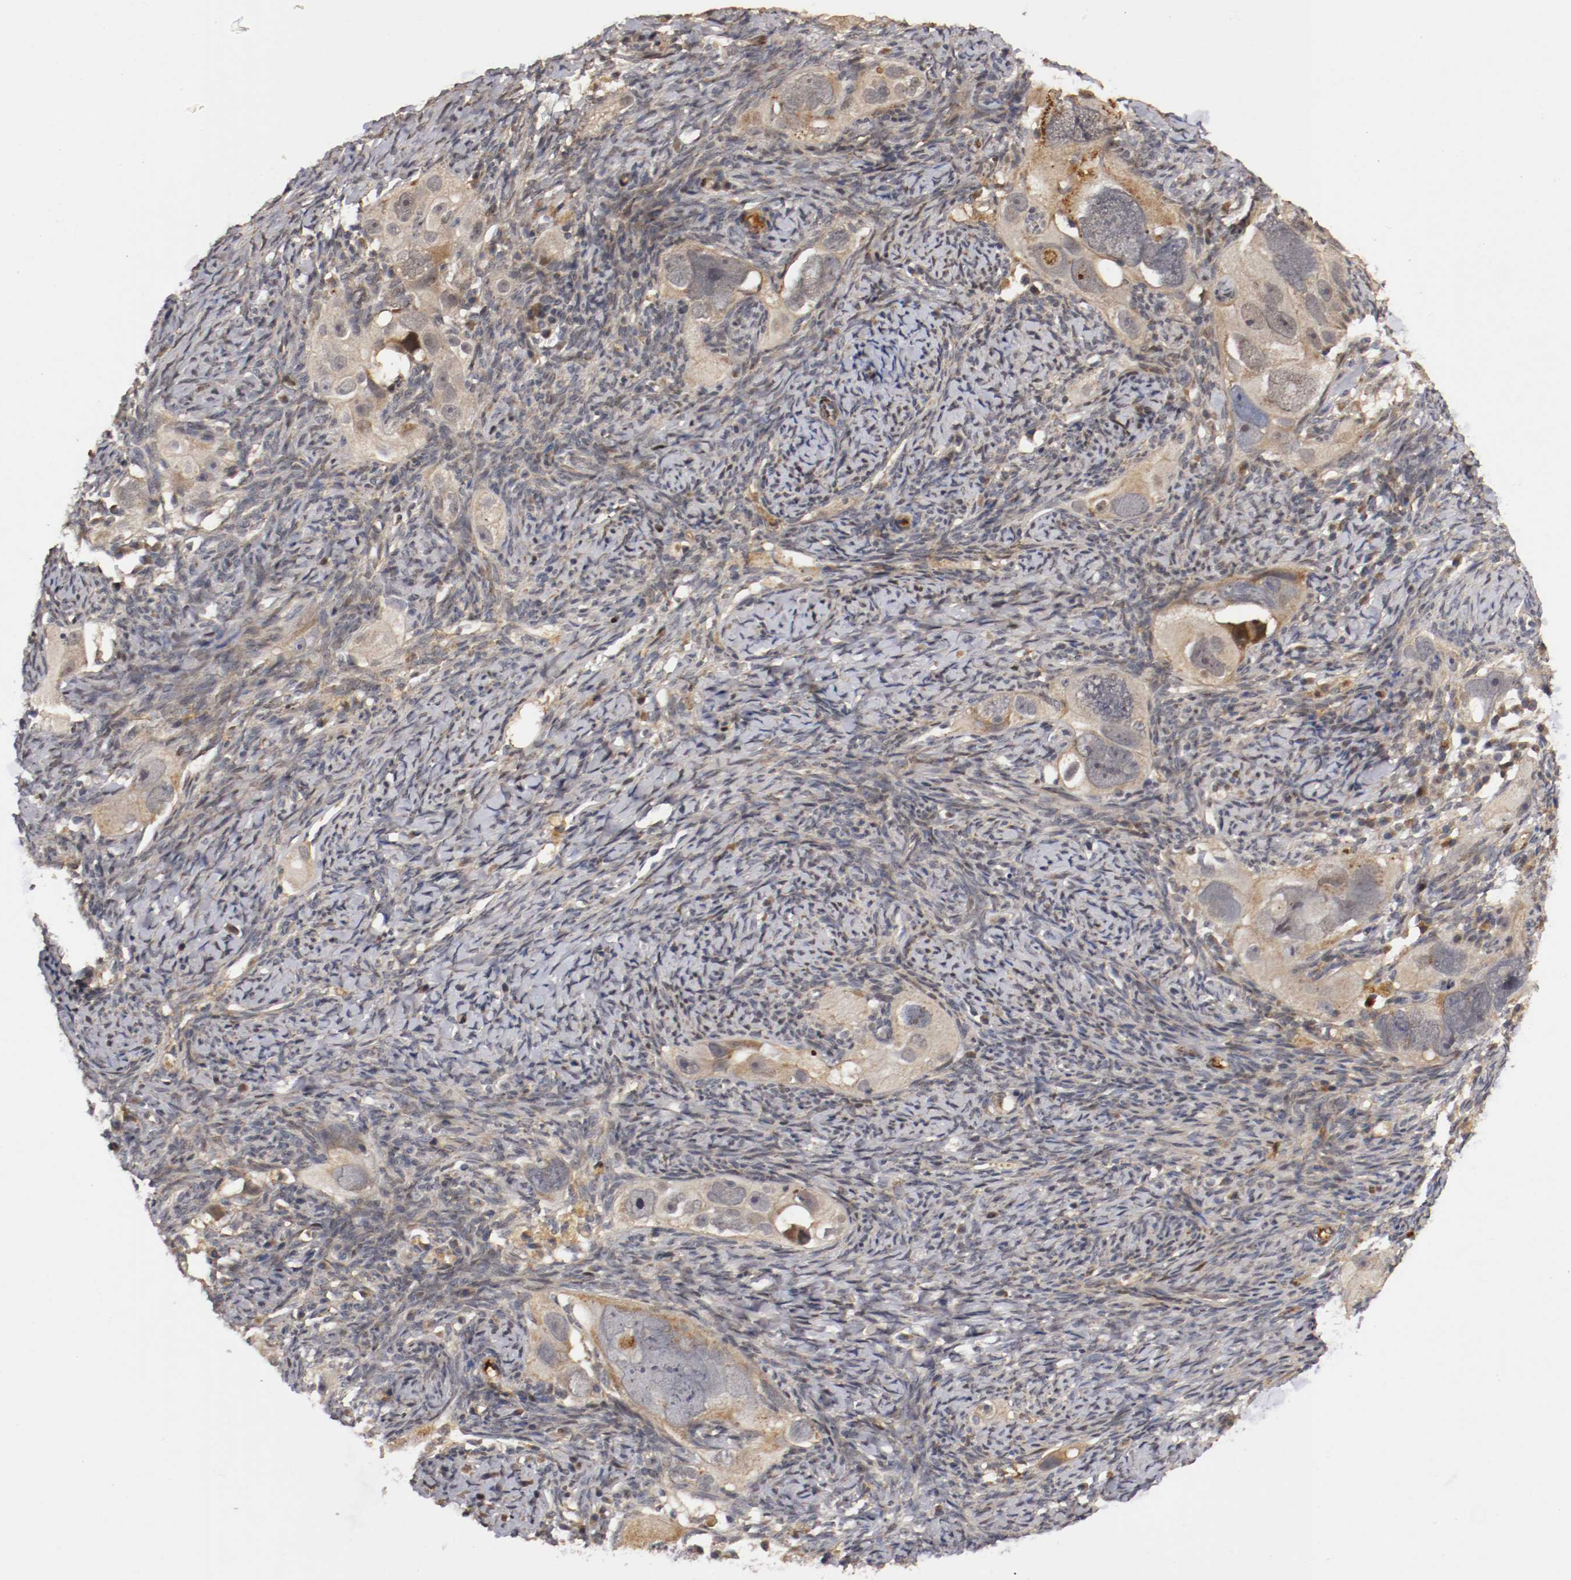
{"staining": {"intensity": "weak", "quantity": ">75%", "location": "cytoplasmic/membranous"}, "tissue": "ovarian cancer", "cell_type": "Tumor cells", "image_type": "cancer", "snomed": [{"axis": "morphology", "description": "Normal tissue, NOS"}, {"axis": "morphology", "description": "Cystadenocarcinoma, serous, NOS"}, {"axis": "topography", "description": "Ovary"}], "caption": "Protein expression analysis of ovarian cancer reveals weak cytoplasmic/membranous expression in about >75% of tumor cells. The staining is performed using DAB brown chromogen to label protein expression. The nuclei are counter-stained blue using hematoxylin.", "gene": "TNFRSF1B", "patient": {"sex": "female", "age": 62}}